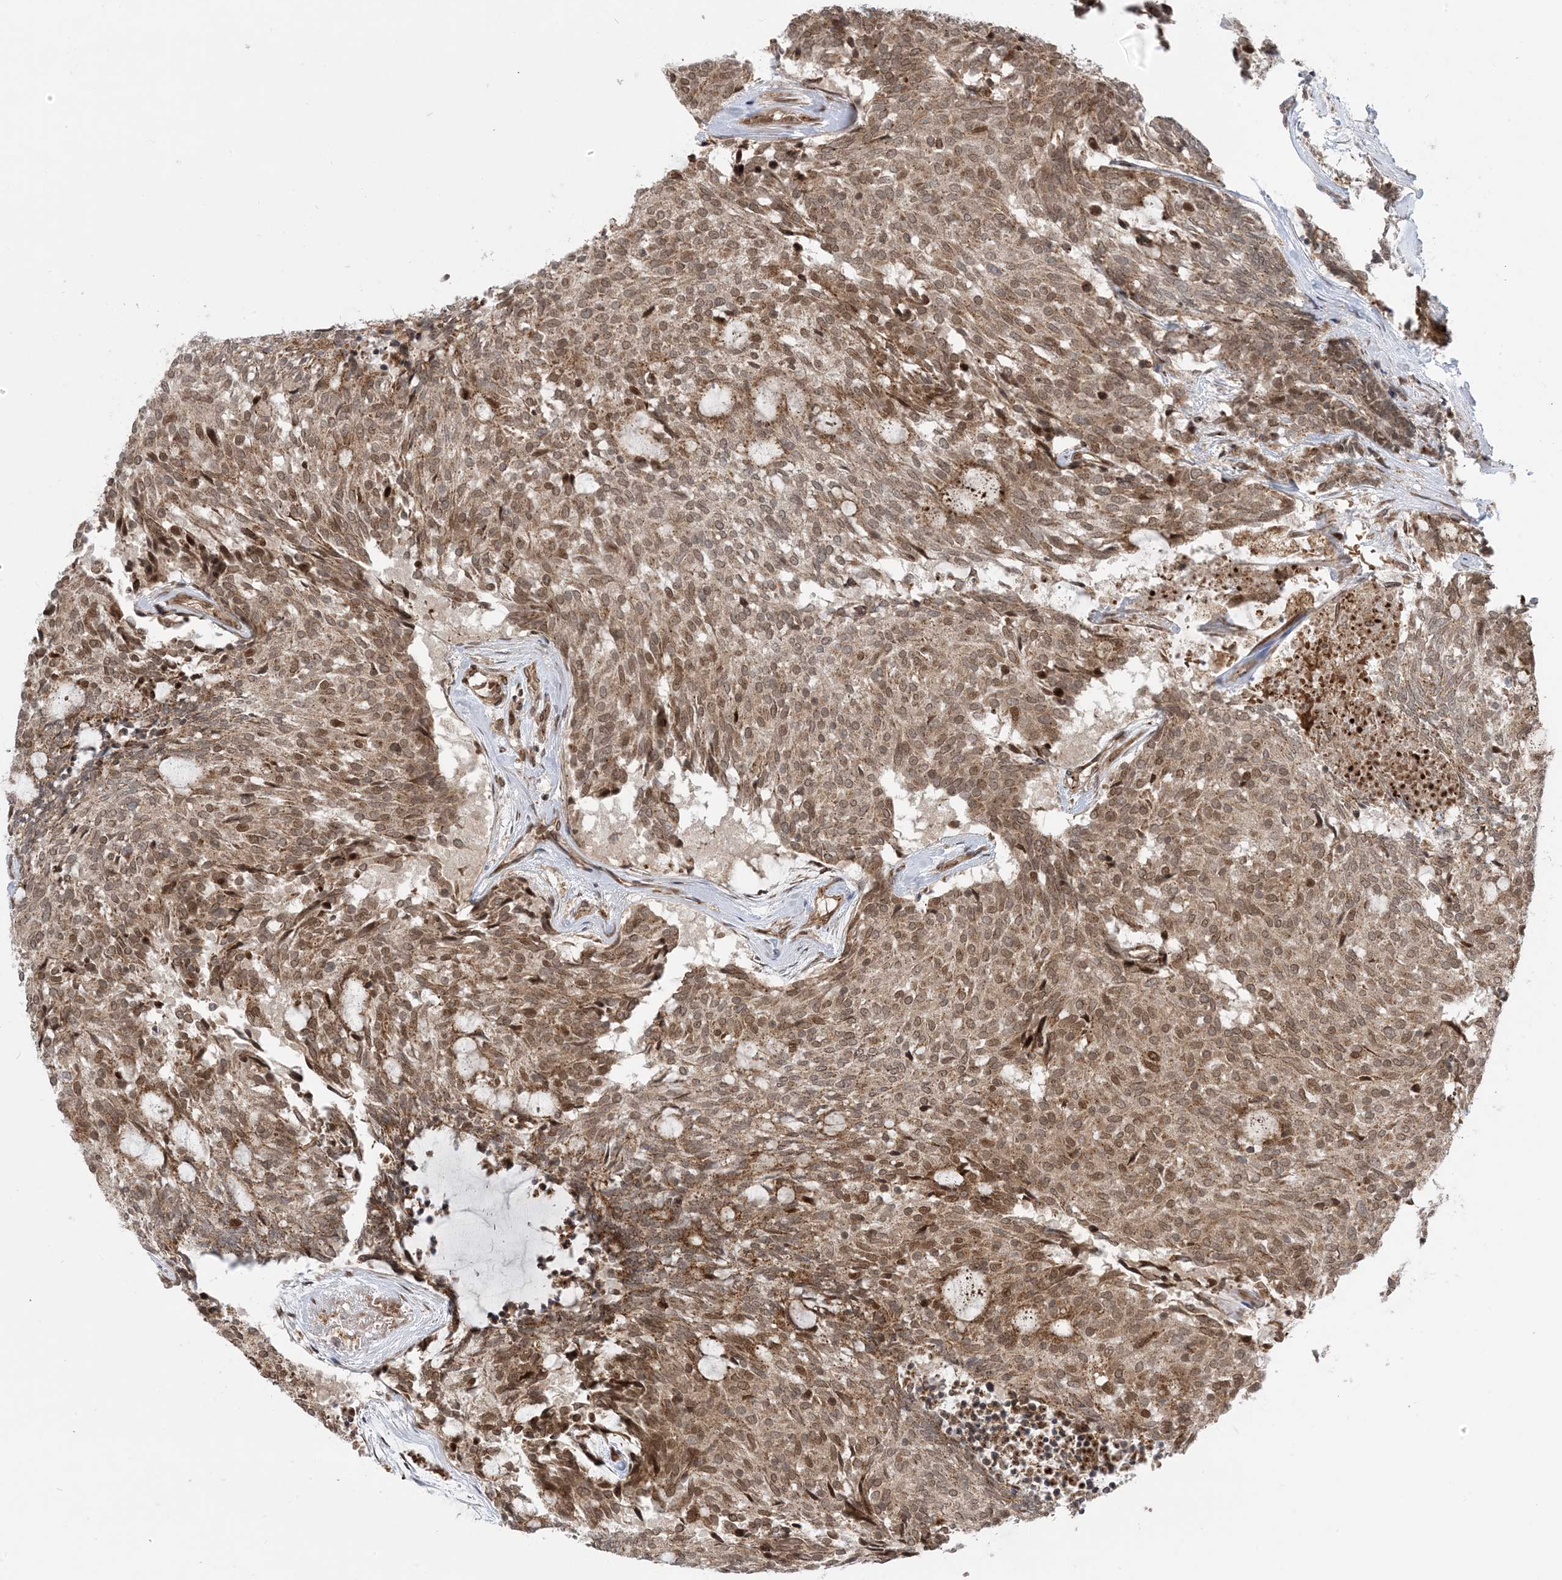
{"staining": {"intensity": "moderate", "quantity": ">75%", "location": "cytoplasmic/membranous,nuclear"}, "tissue": "carcinoid", "cell_type": "Tumor cells", "image_type": "cancer", "snomed": [{"axis": "morphology", "description": "Carcinoid, malignant, NOS"}, {"axis": "topography", "description": "Pancreas"}], "caption": "Protein staining exhibits moderate cytoplasmic/membranous and nuclear staining in about >75% of tumor cells in carcinoid.", "gene": "CASP4", "patient": {"sex": "female", "age": 54}}